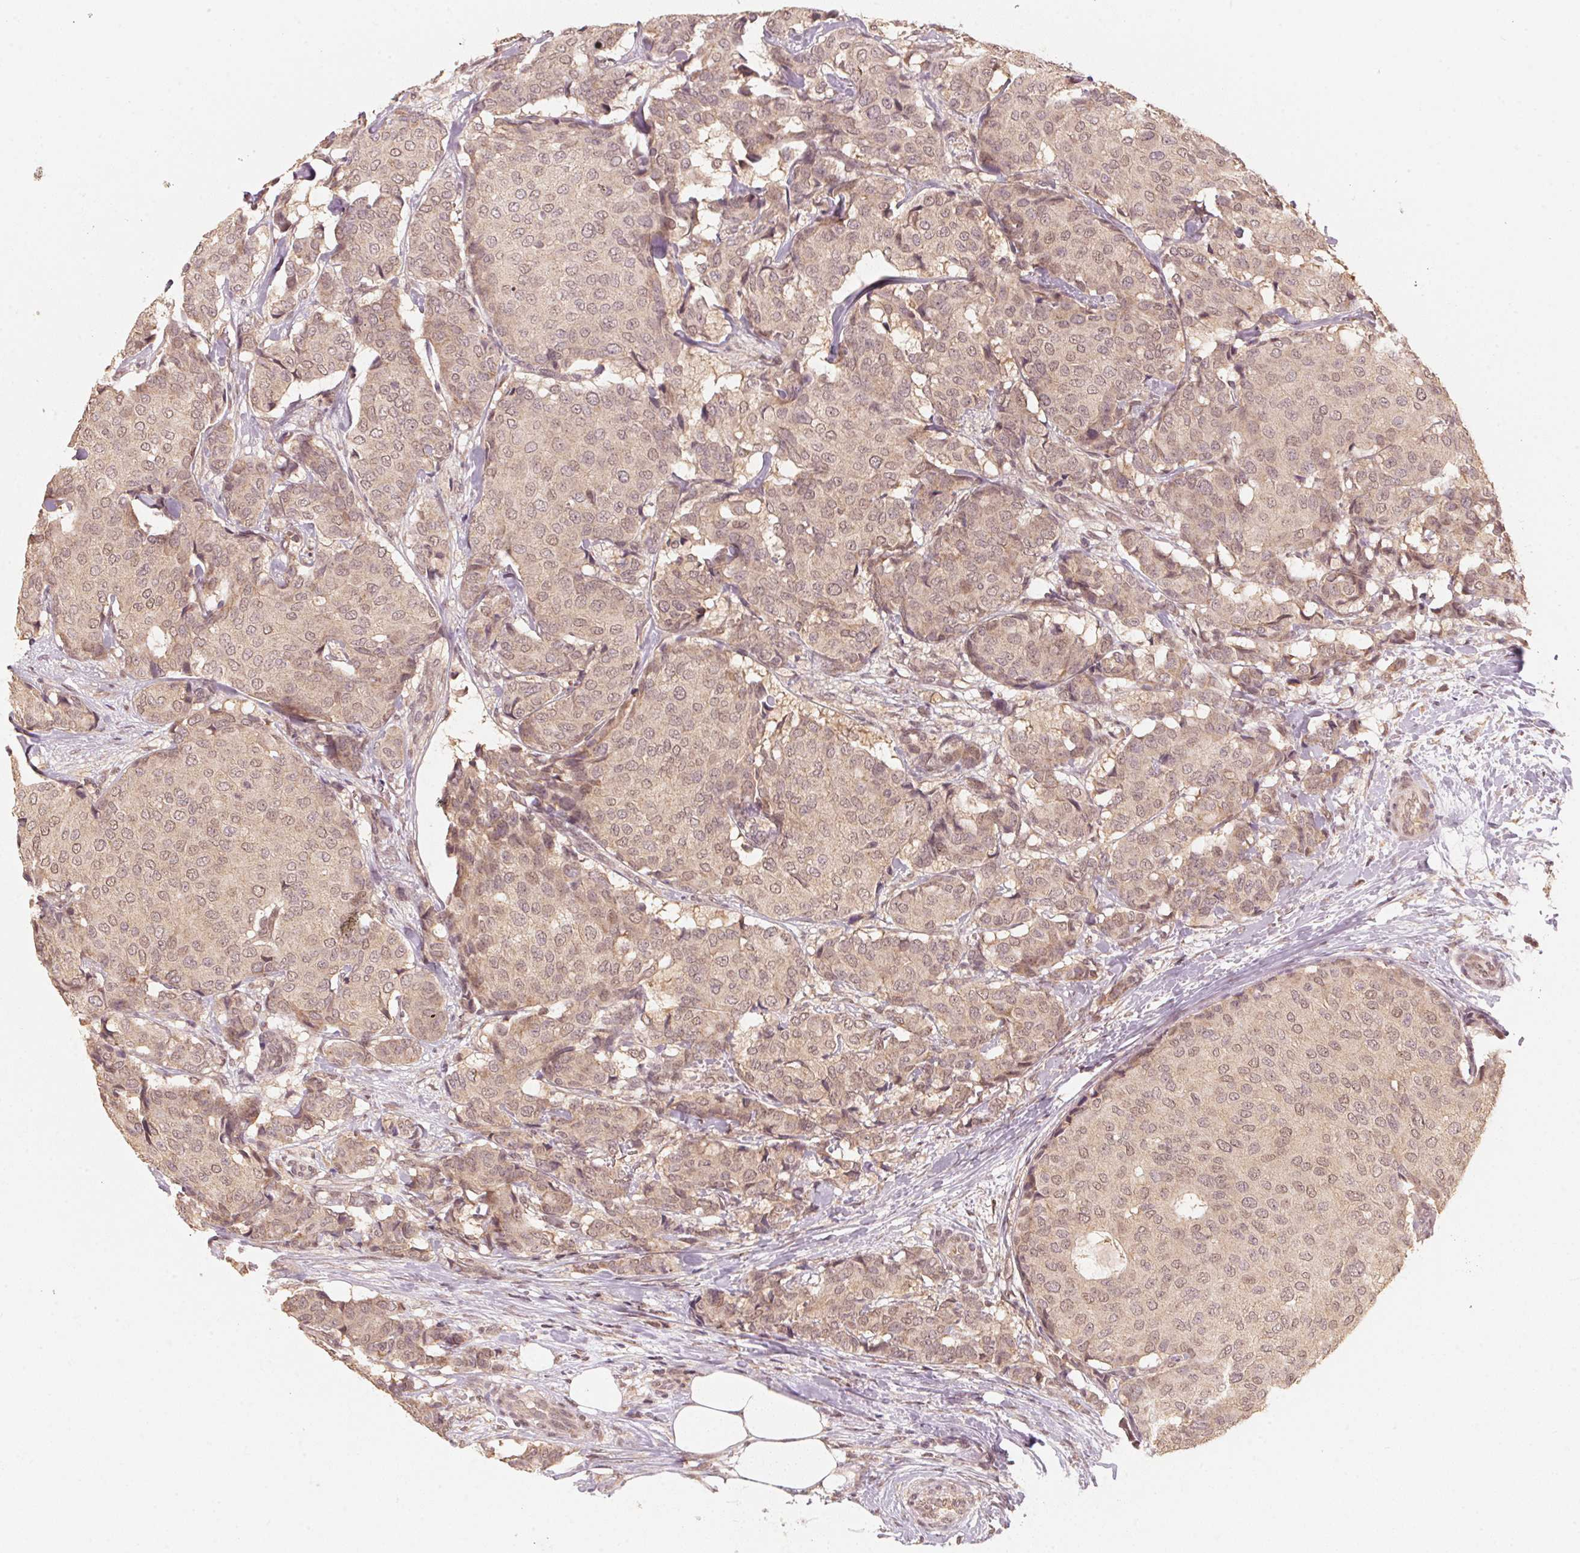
{"staining": {"intensity": "weak", "quantity": "25%-75%", "location": "cytoplasmic/membranous,nuclear"}, "tissue": "breast cancer", "cell_type": "Tumor cells", "image_type": "cancer", "snomed": [{"axis": "morphology", "description": "Duct carcinoma"}, {"axis": "topography", "description": "Breast"}], "caption": "This is a histology image of immunohistochemistry staining of intraductal carcinoma (breast), which shows weak expression in the cytoplasmic/membranous and nuclear of tumor cells.", "gene": "C2orf73", "patient": {"sex": "female", "age": 75}}